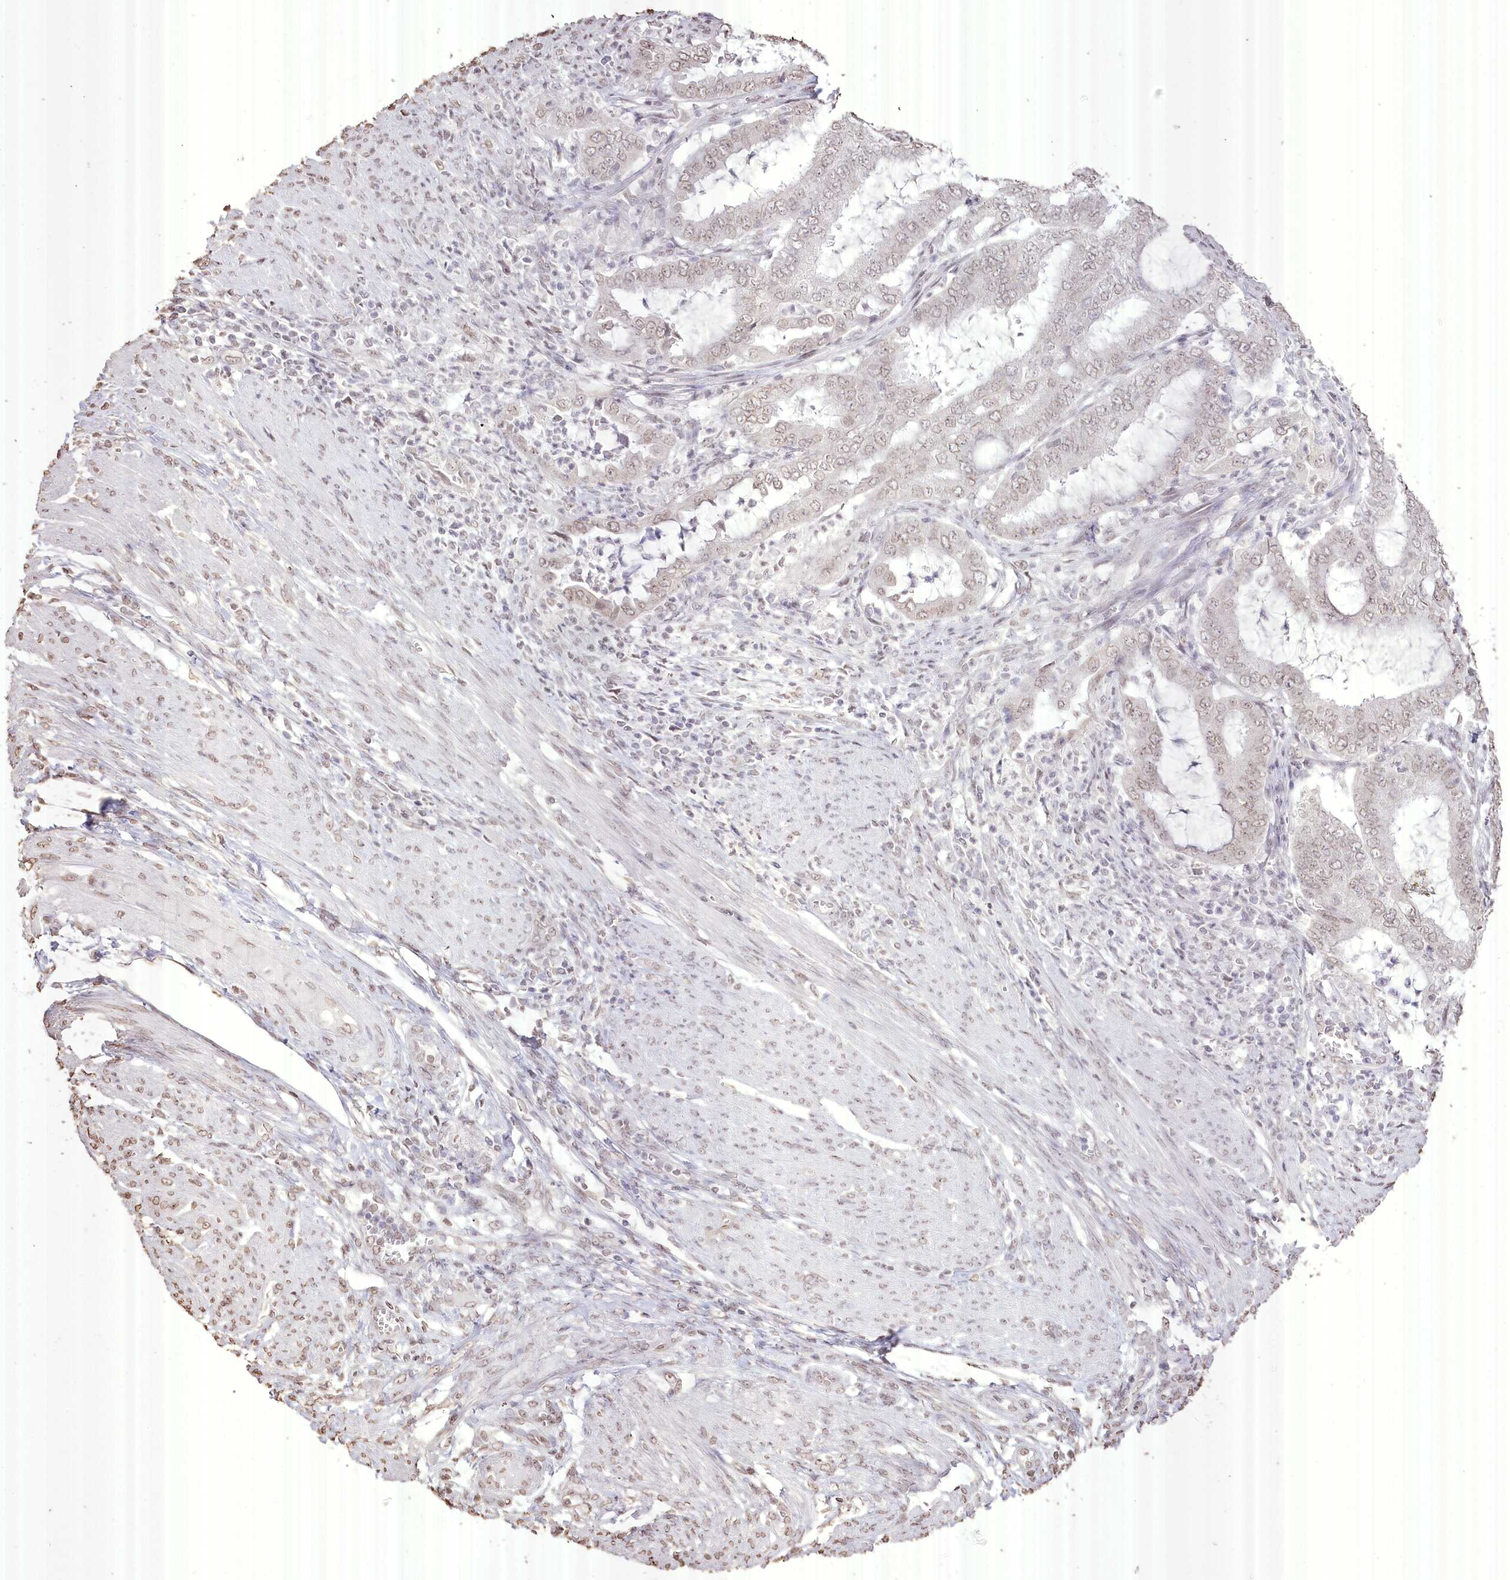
{"staining": {"intensity": "weak", "quantity": "<25%", "location": "nuclear"}, "tissue": "endometrial cancer", "cell_type": "Tumor cells", "image_type": "cancer", "snomed": [{"axis": "morphology", "description": "Adenocarcinoma, NOS"}, {"axis": "topography", "description": "Endometrium"}], "caption": "Immunohistochemical staining of human endometrial cancer (adenocarcinoma) displays no significant staining in tumor cells. (Immunohistochemistry (ihc), brightfield microscopy, high magnification).", "gene": "SLC39A10", "patient": {"sex": "female", "age": 51}}